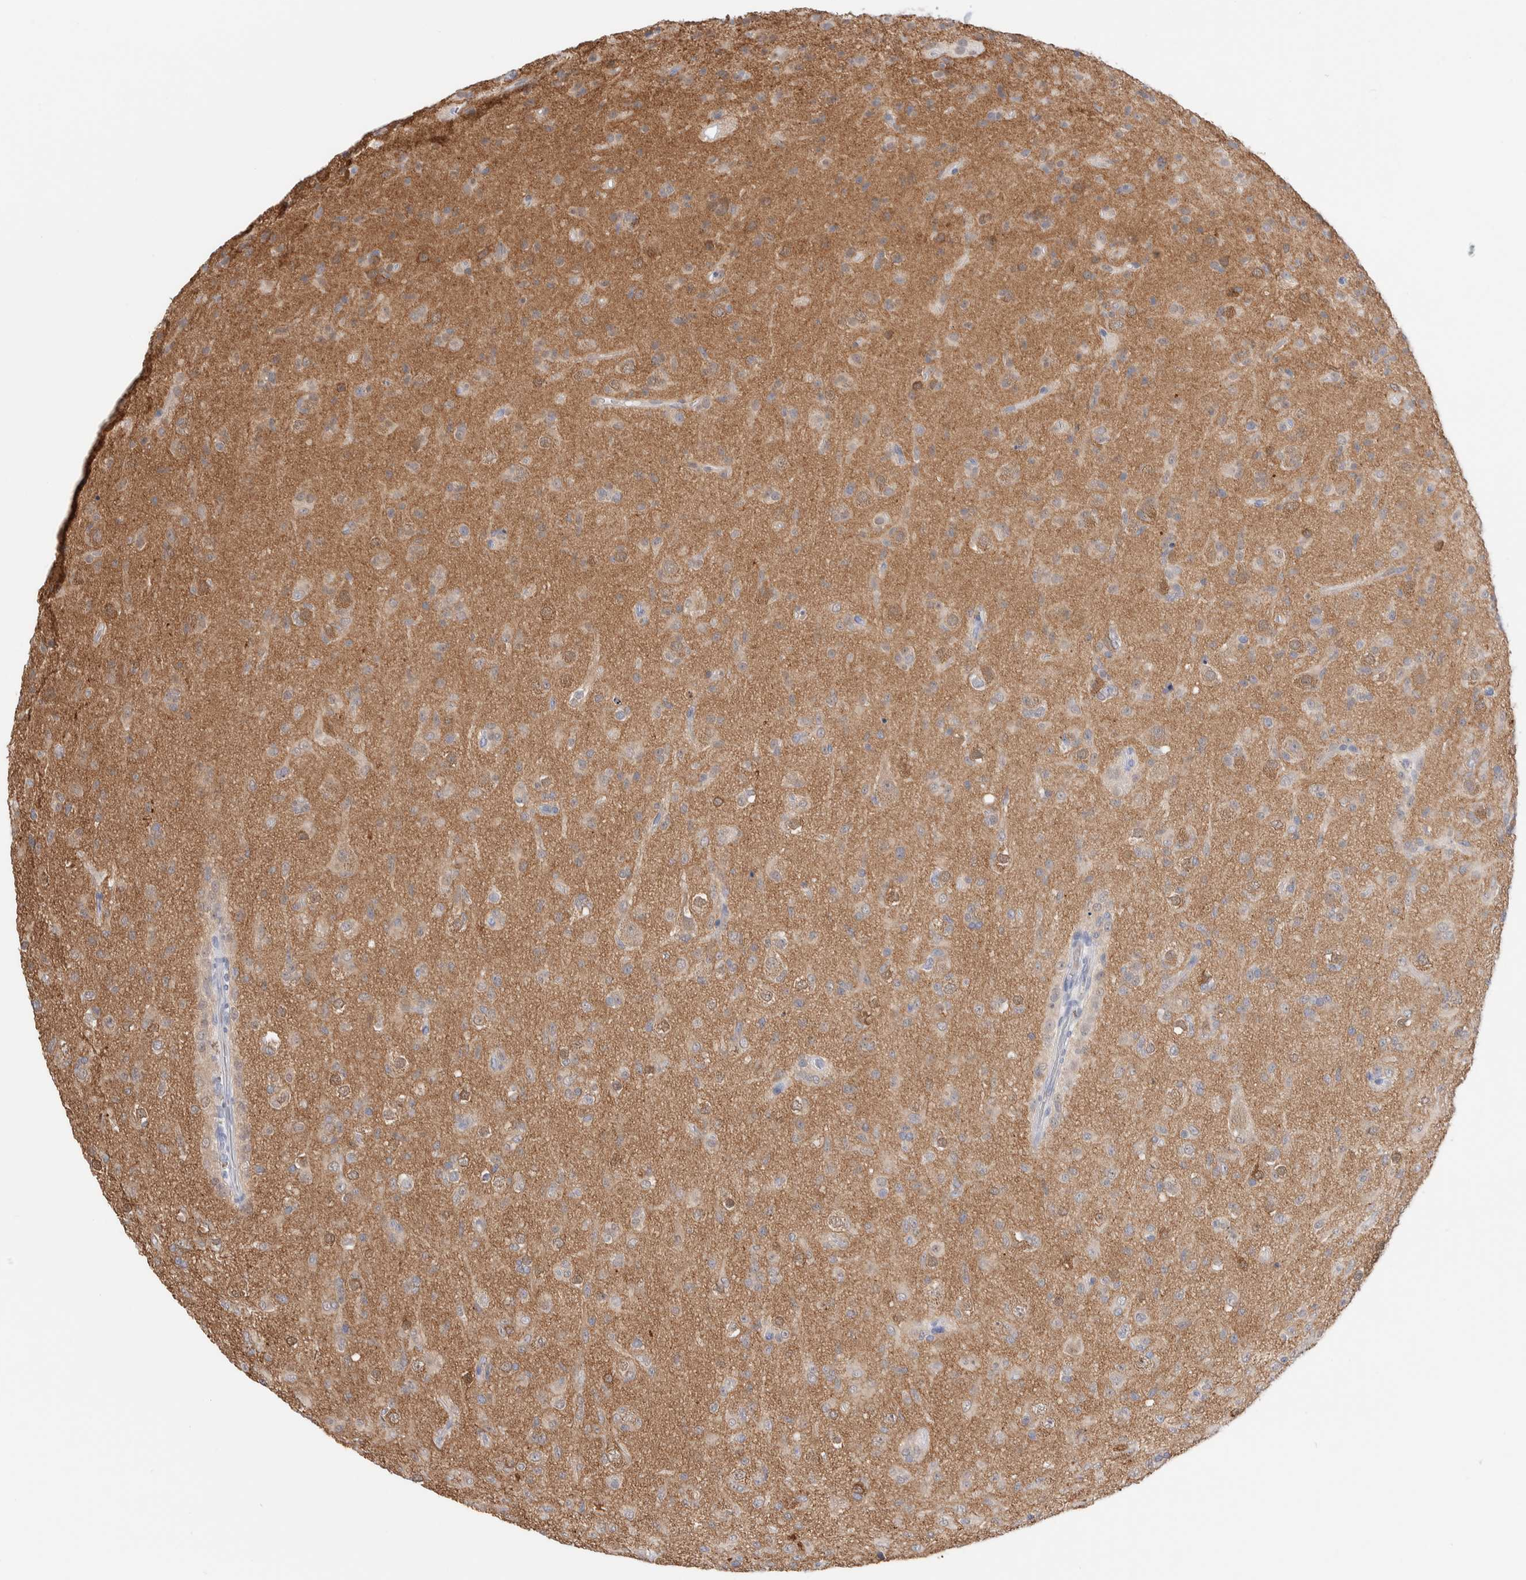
{"staining": {"intensity": "weak", "quantity": "<25%", "location": "cytoplasmic/membranous"}, "tissue": "glioma", "cell_type": "Tumor cells", "image_type": "cancer", "snomed": [{"axis": "morphology", "description": "Glioma, malignant, Low grade"}, {"axis": "topography", "description": "Brain"}], "caption": "Immunohistochemistry photomicrograph of neoplastic tissue: human malignant glioma (low-grade) stained with DAB shows no significant protein staining in tumor cells.", "gene": "GDA", "patient": {"sex": "male", "age": 65}}